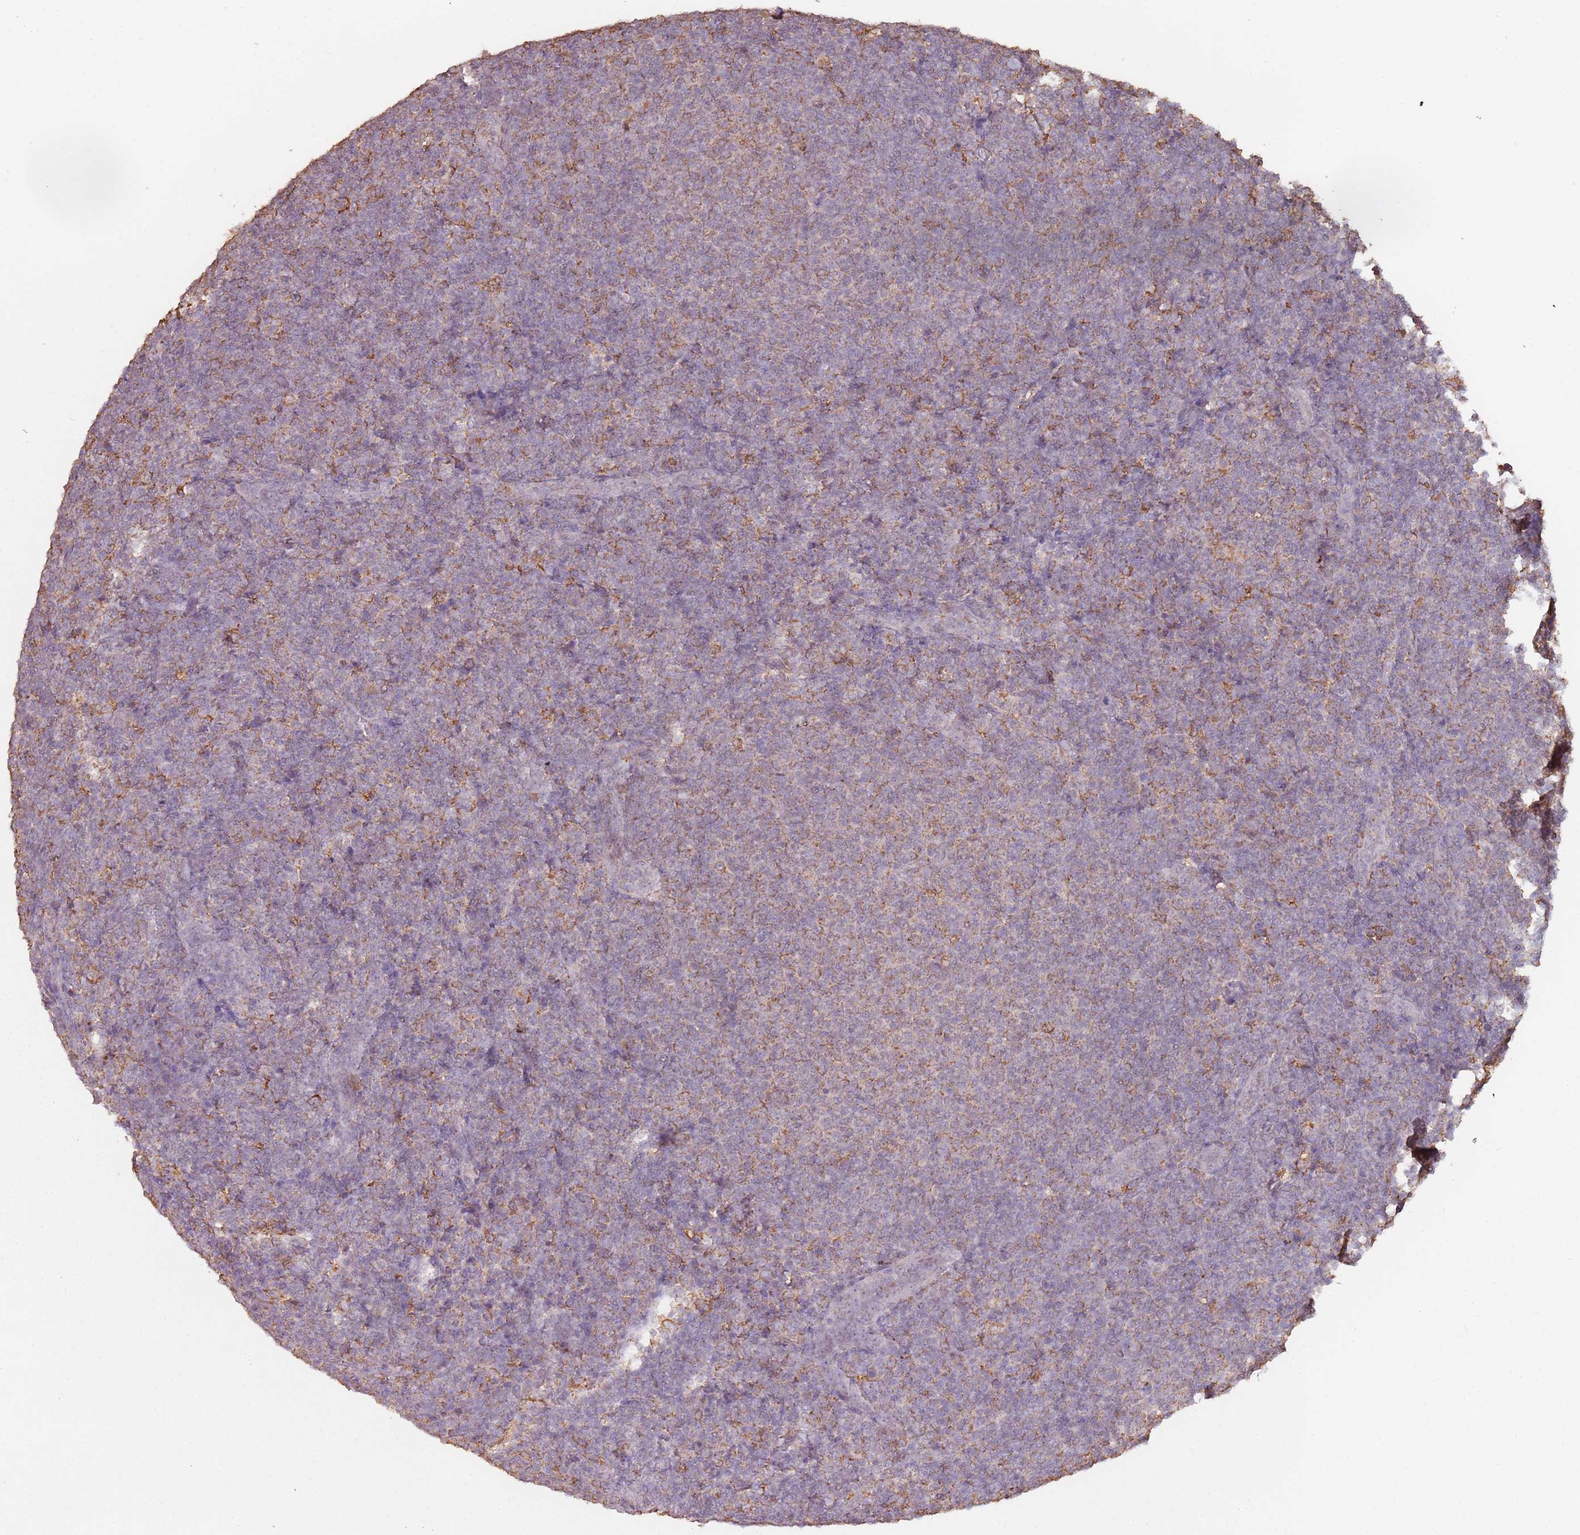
{"staining": {"intensity": "weak", "quantity": "25%-75%", "location": "cytoplasmic/membranous"}, "tissue": "lymphoma", "cell_type": "Tumor cells", "image_type": "cancer", "snomed": [{"axis": "morphology", "description": "Malignant lymphoma, non-Hodgkin's type, Low grade"}, {"axis": "topography", "description": "Lymph node"}], "caption": "Tumor cells display weak cytoplasmic/membranous staining in approximately 25%-75% of cells in lymphoma.", "gene": "ATOSB", "patient": {"sex": "male", "age": 66}}